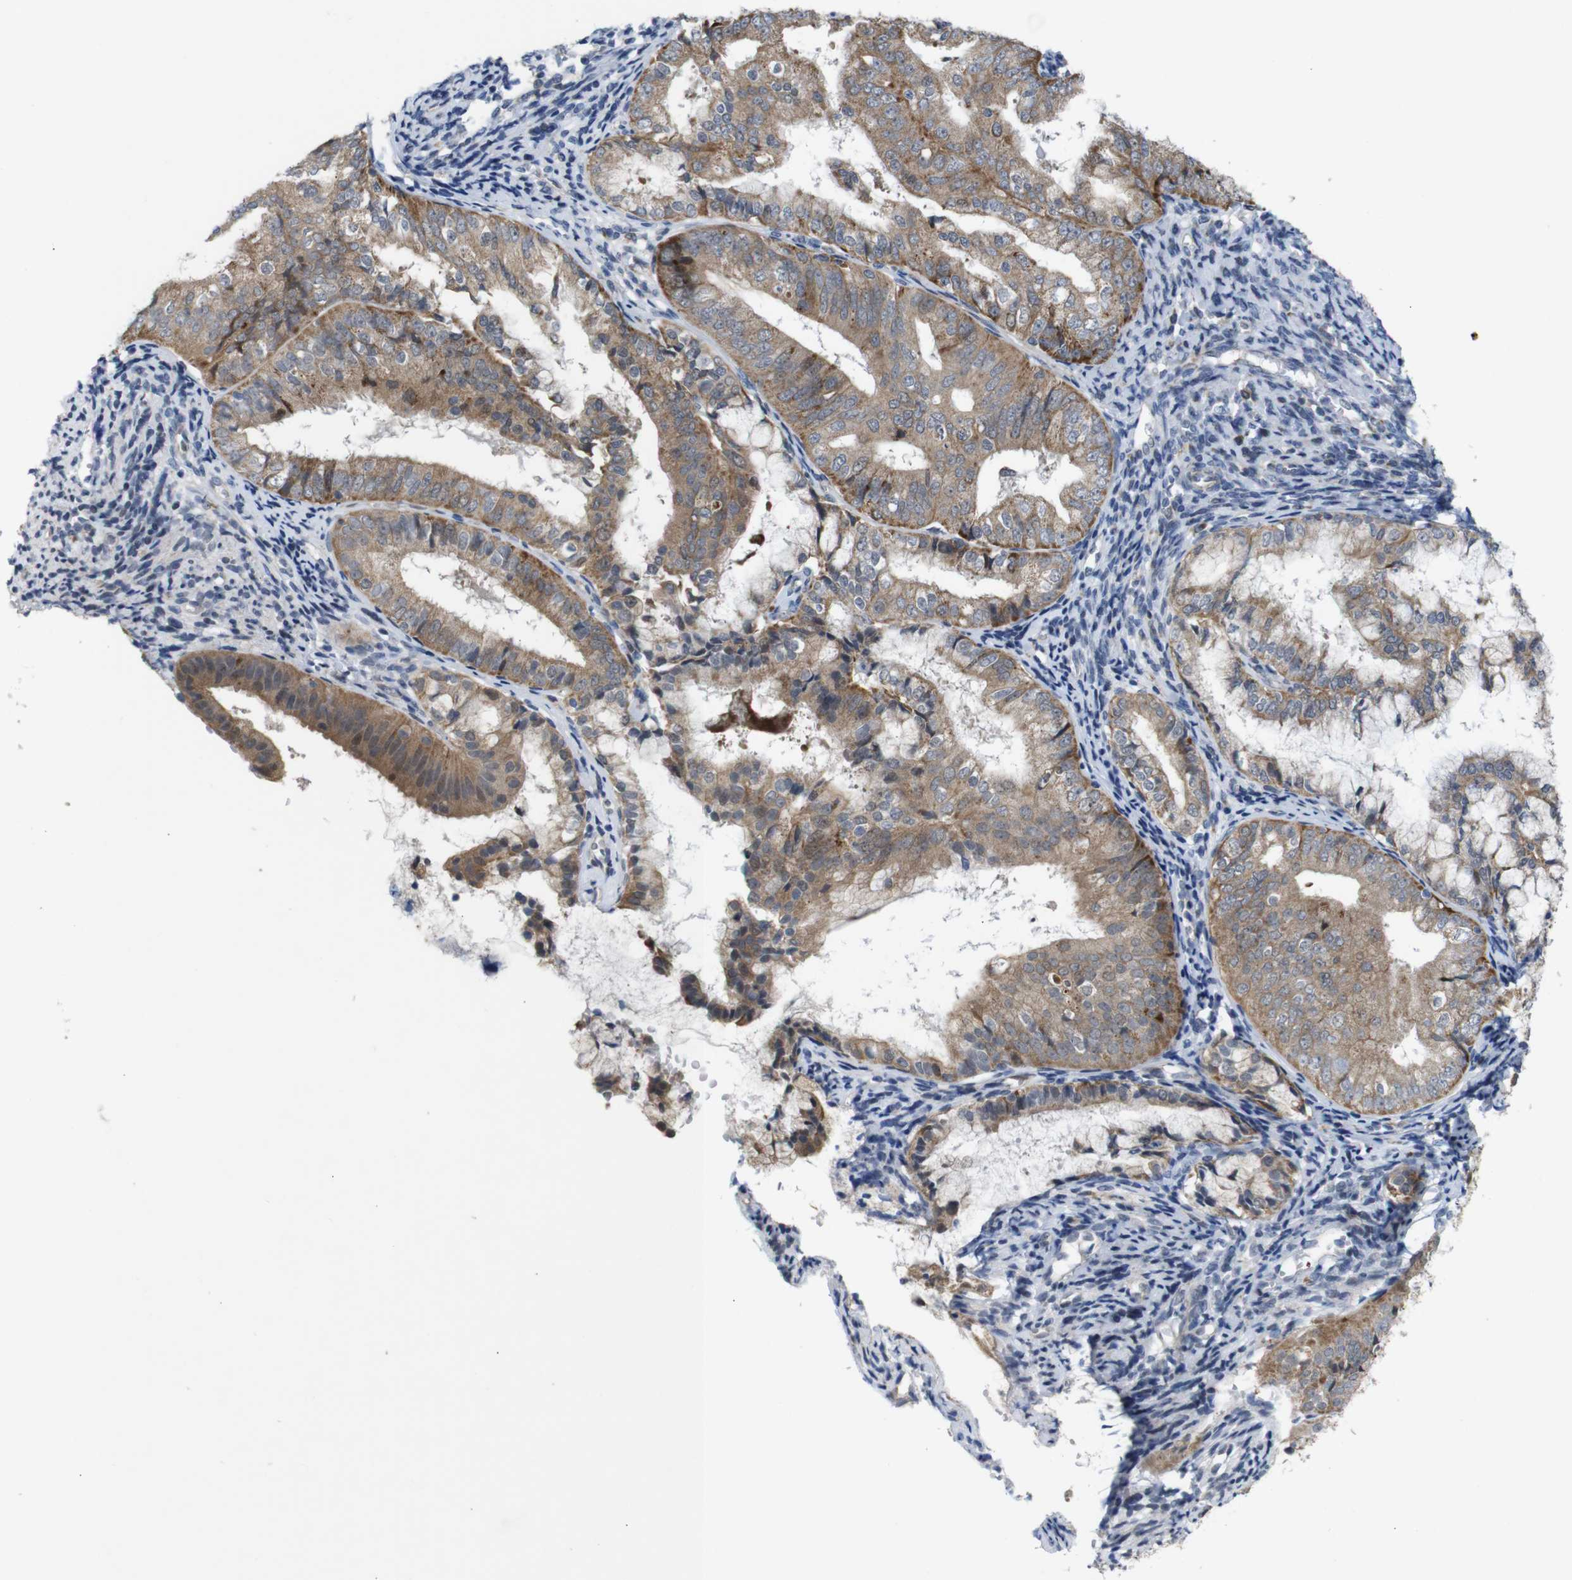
{"staining": {"intensity": "moderate", "quantity": ">75%", "location": "cytoplasmic/membranous"}, "tissue": "endometrial cancer", "cell_type": "Tumor cells", "image_type": "cancer", "snomed": [{"axis": "morphology", "description": "Adenocarcinoma, NOS"}, {"axis": "topography", "description": "Endometrium"}], "caption": "A medium amount of moderate cytoplasmic/membranous positivity is appreciated in approximately >75% of tumor cells in adenocarcinoma (endometrial) tissue.", "gene": "ATP7B", "patient": {"sex": "female", "age": 63}}